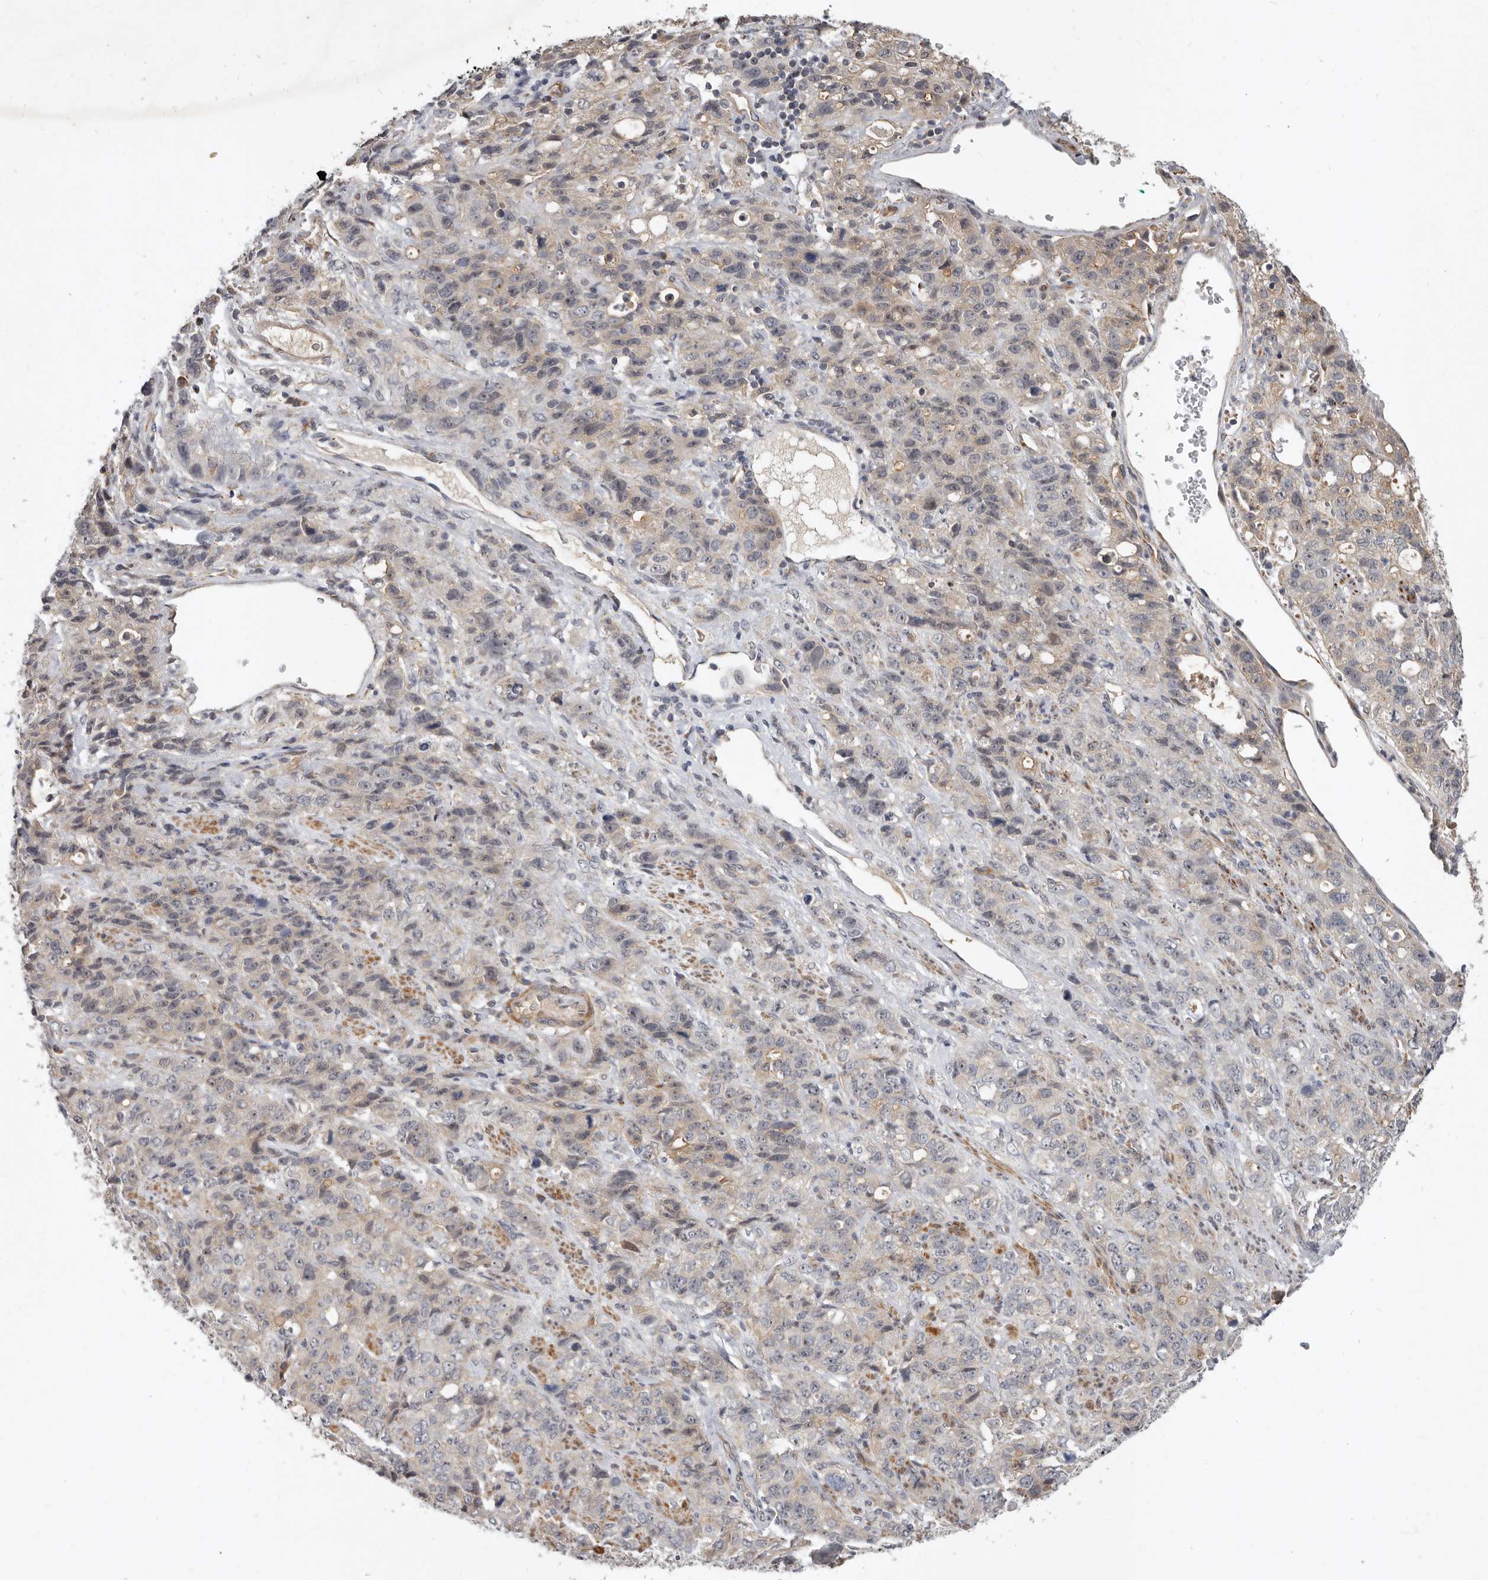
{"staining": {"intensity": "negative", "quantity": "none", "location": "none"}, "tissue": "stomach cancer", "cell_type": "Tumor cells", "image_type": "cancer", "snomed": [{"axis": "morphology", "description": "Adenocarcinoma, NOS"}, {"axis": "topography", "description": "Stomach"}], "caption": "IHC of human adenocarcinoma (stomach) demonstrates no expression in tumor cells. (Stains: DAB (3,3'-diaminobenzidine) immunohistochemistry with hematoxylin counter stain, Microscopy: brightfield microscopy at high magnification).", "gene": "MICALL2", "patient": {"sex": "male", "age": 48}}